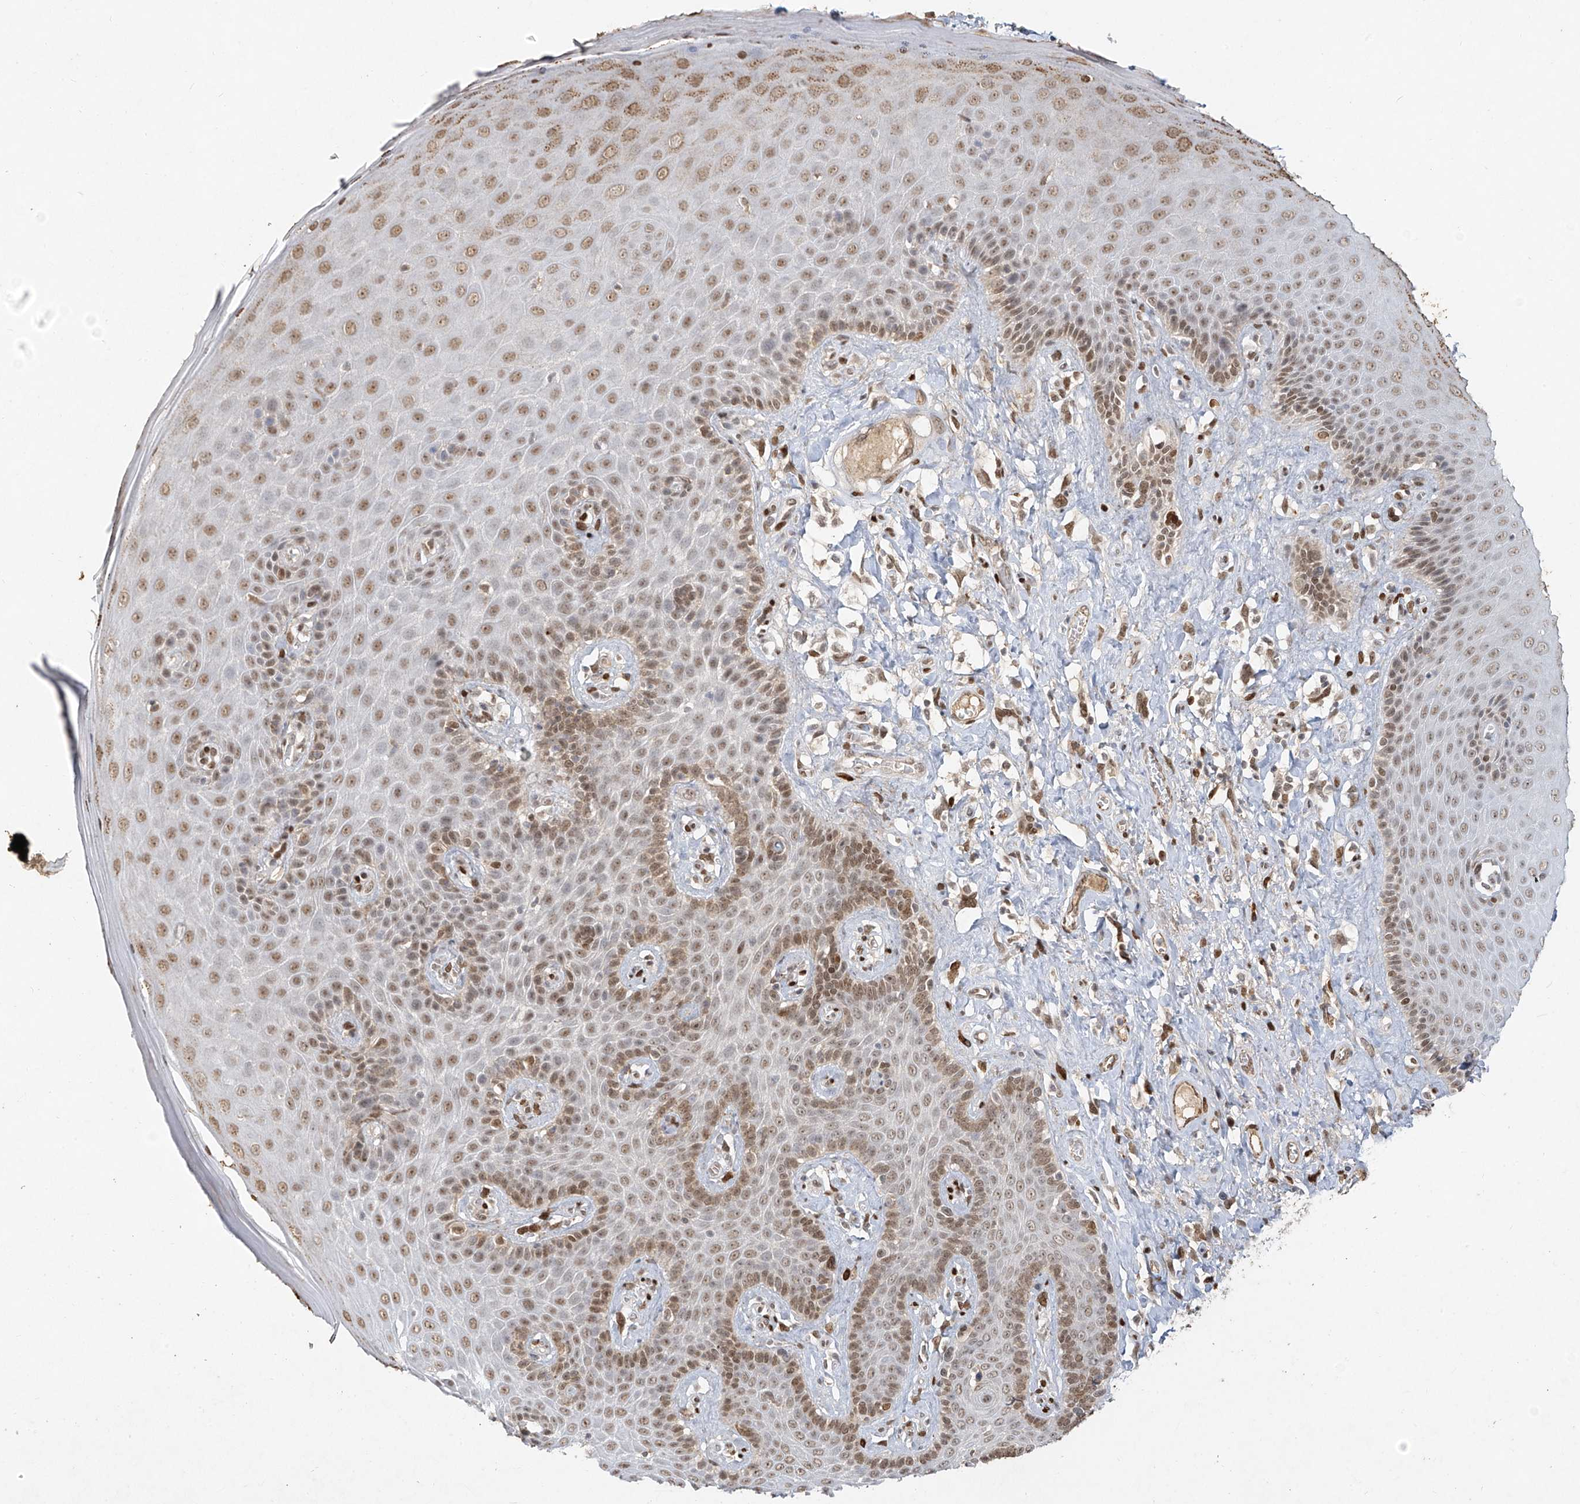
{"staining": {"intensity": "moderate", "quantity": ">75%", "location": "nuclear"}, "tissue": "skin", "cell_type": "Epidermal cells", "image_type": "normal", "snomed": [{"axis": "morphology", "description": "Normal tissue, NOS"}, {"axis": "topography", "description": "Anal"}], "caption": "A histopathology image showing moderate nuclear staining in approximately >75% of epidermal cells in normal skin, as visualized by brown immunohistochemical staining.", "gene": "ATRIP", "patient": {"sex": "male", "age": 69}}